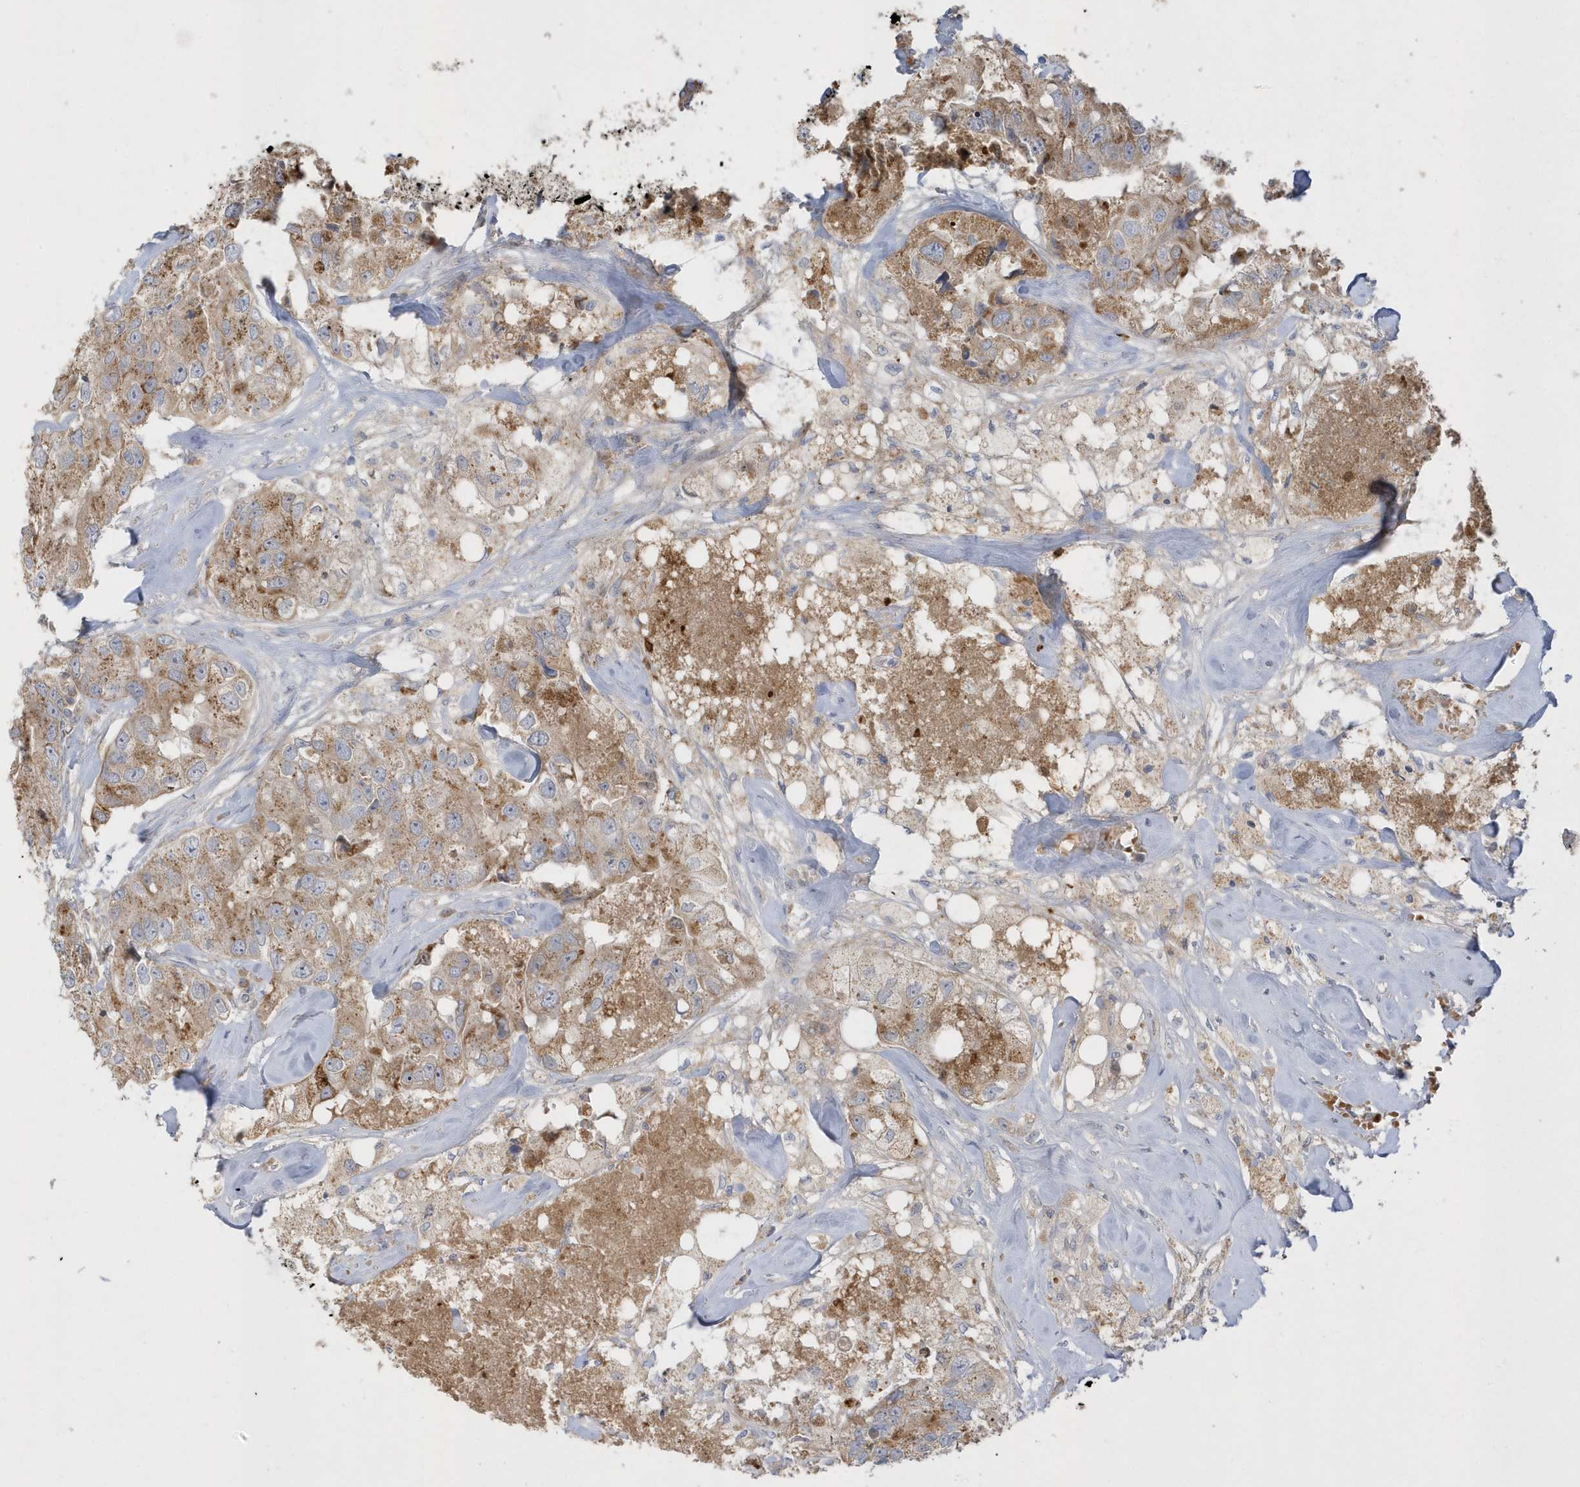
{"staining": {"intensity": "moderate", "quantity": ">75%", "location": "cytoplasmic/membranous"}, "tissue": "breast cancer", "cell_type": "Tumor cells", "image_type": "cancer", "snomed": [{"axis": "morphology", "description": "Duct carcinoma"}, {"axis": "topography", "description": "Breast"}], "caption": "IHC (DAB (3,3'-diaminobenzidine)) staining of human breast intraductal carcinoma reveals moderate cytoplasmic/membranous protein positivity in approximately >75% of tumor cells. The staining was performed using DAB (3,3'-diaminobenzidine) to visualize the protein expression in brown, while the nuclei were stained in blue with hematoxylin (Magnification: 20x).", "gene": "DPP9", "patient": {"sex": "female", "age": 62}}